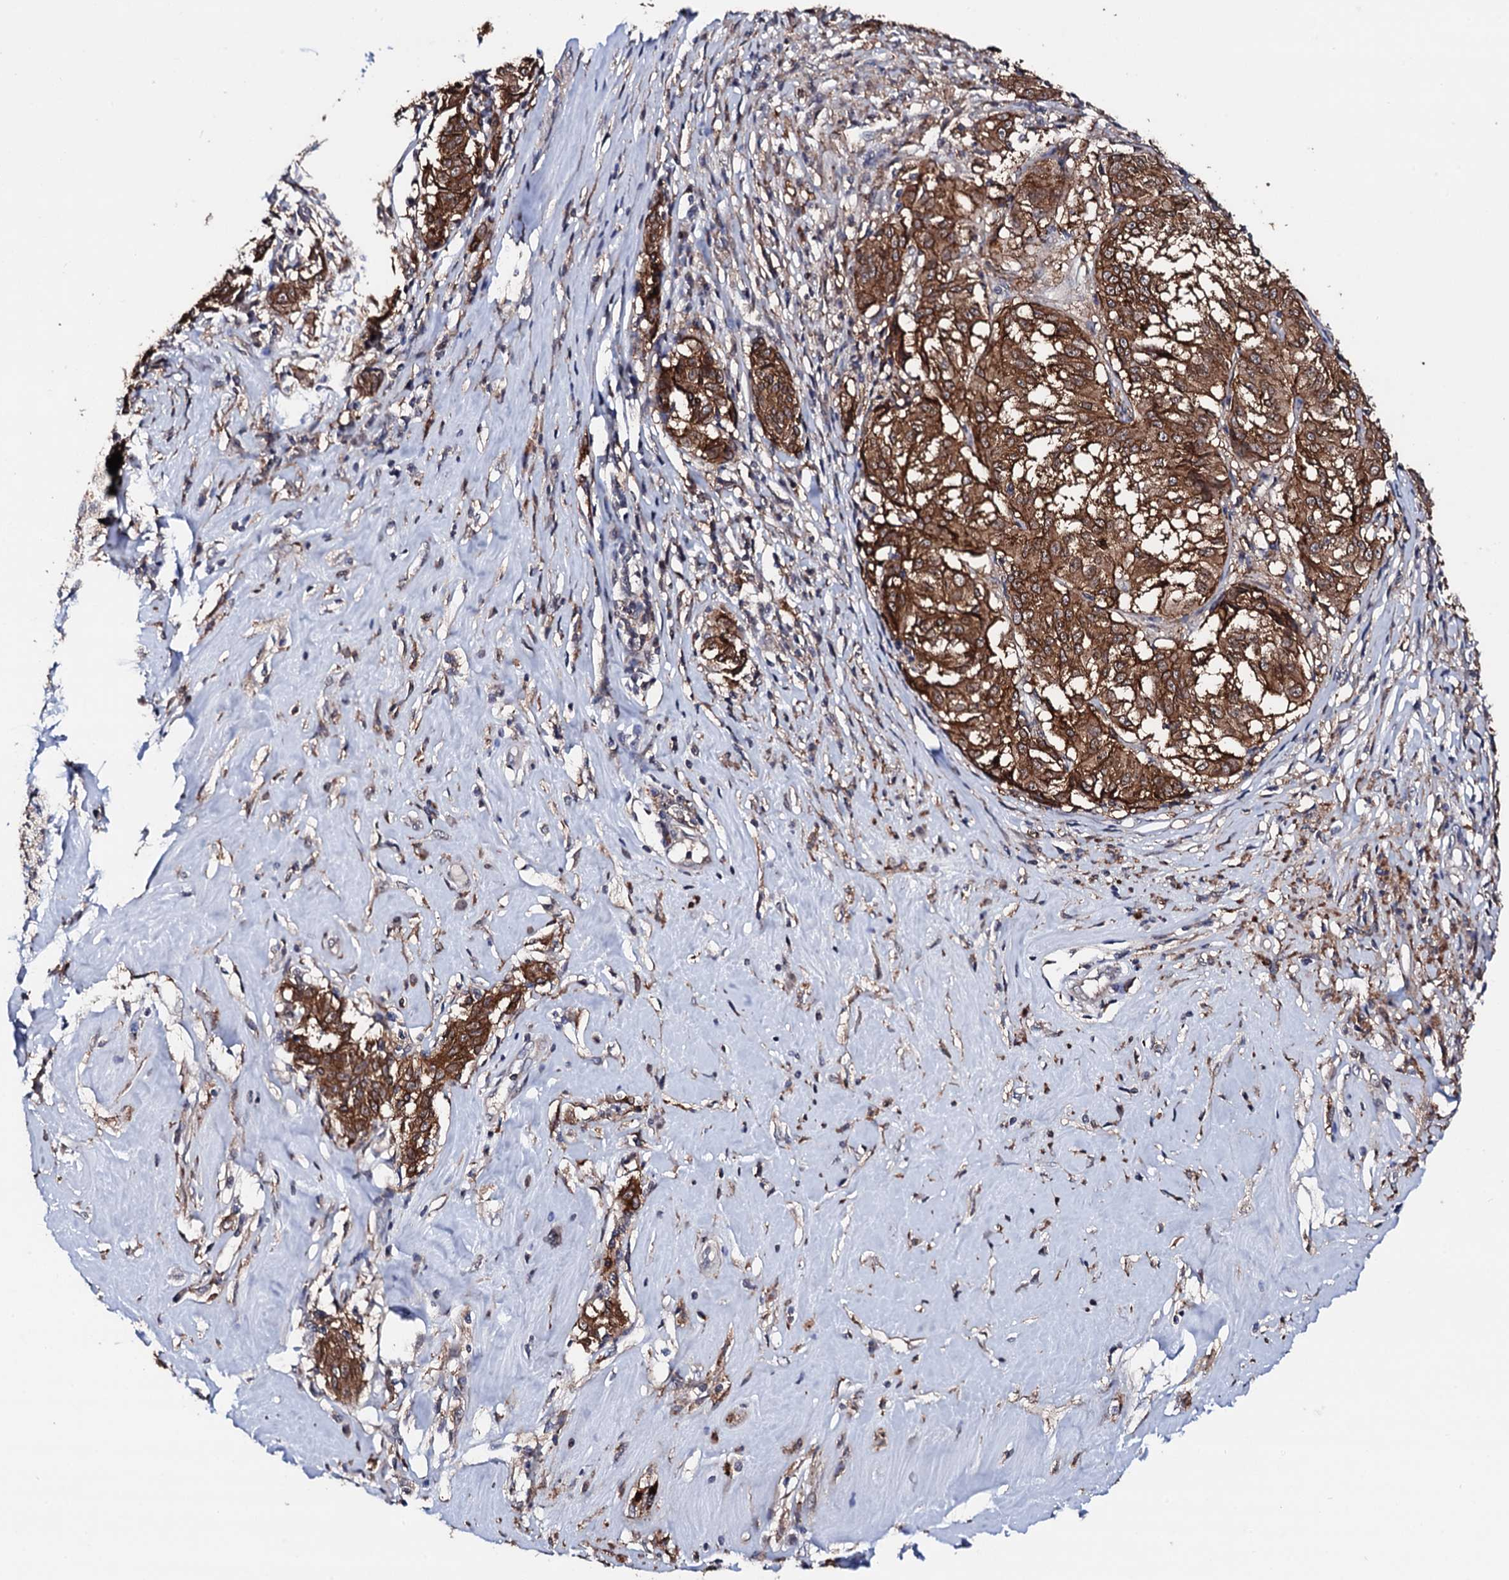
{"staining": {"intensity": "strong", "quantity": ">75%", "location": "cytoplasmic/membranous"}, "tissue": "melanoma", "cell_type": "Tumor cells", "image_type": "cancer", "snomed": [{"axis": "morphology", "description": "Malignant melanoma, NOS"}, {"axis": "topography", "description": "Skin"}], "caption": "Strong cytoplasmic/membranous protein positivity is present in about >75% of tumor cells in malignant melanoma.", "gene": "EDC3", "patient": {"sex": "female", "age": 72}}